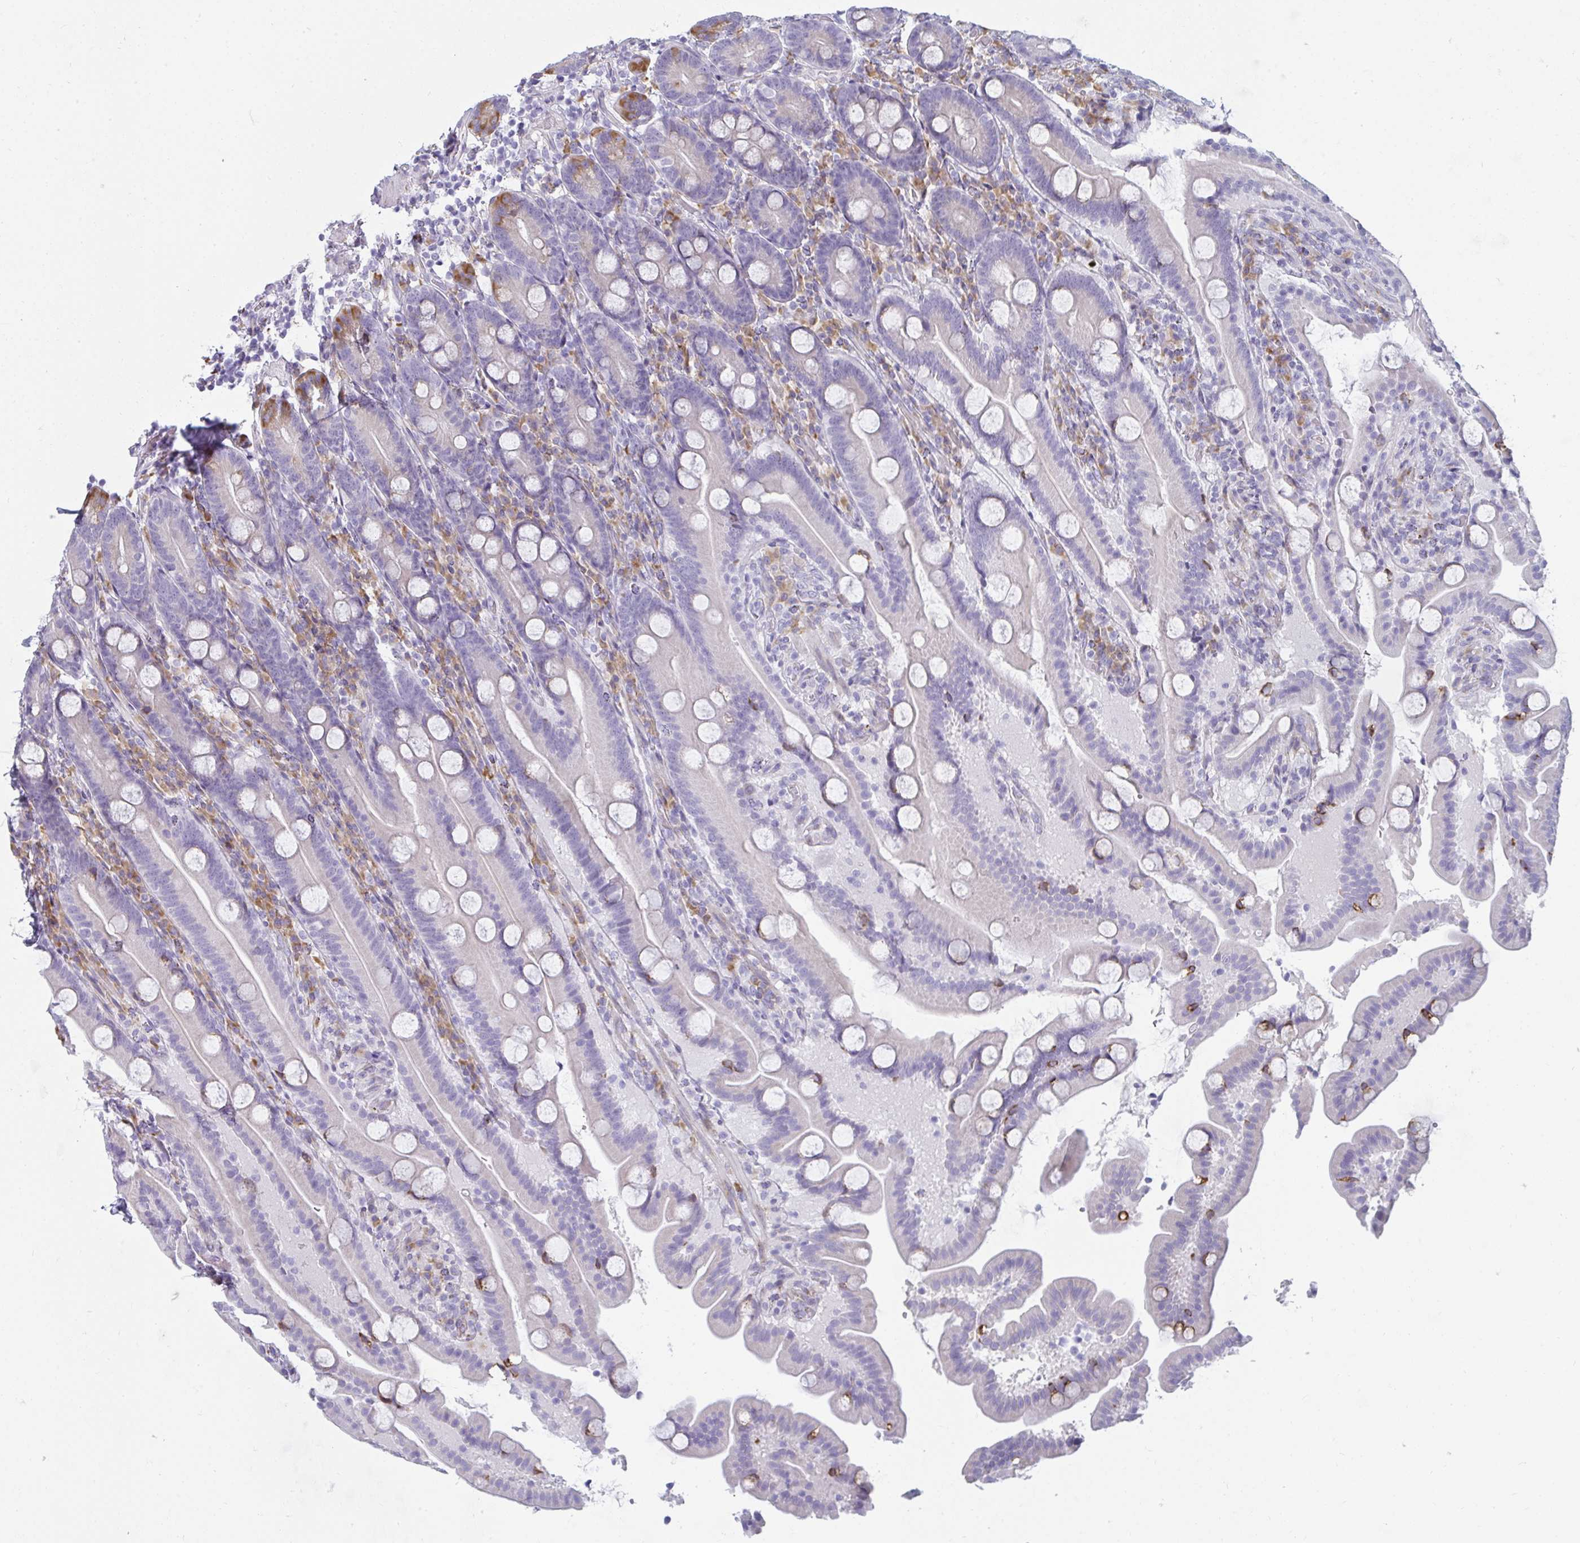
{"staining": {"intensity": "moderate", "quantity": "<25%", "location": "cytoplasmic/membranous"}, "tissue": "duodenum", "cell_type": "Glandular cells", "image_type": "normal", "snomed": [{"axis": "morphology", "description": "Normal tissue, NOS"}, {"axis": "topography", "description": "Duodenum"}], "caption": "Immunohistochemical staining of unremarkable human duodenum reveals low levels of moderate cytoplasmic/membranous positivity in about <25% of glandular cells. Using DAB (3,3'-diaminobenzidine) (brown) and hematoxylin (blue) stains, captured at high magnification using brightfield microscopy.", "gene": "SHROOM1", "patient": {"sex": "male", "age": 55}}